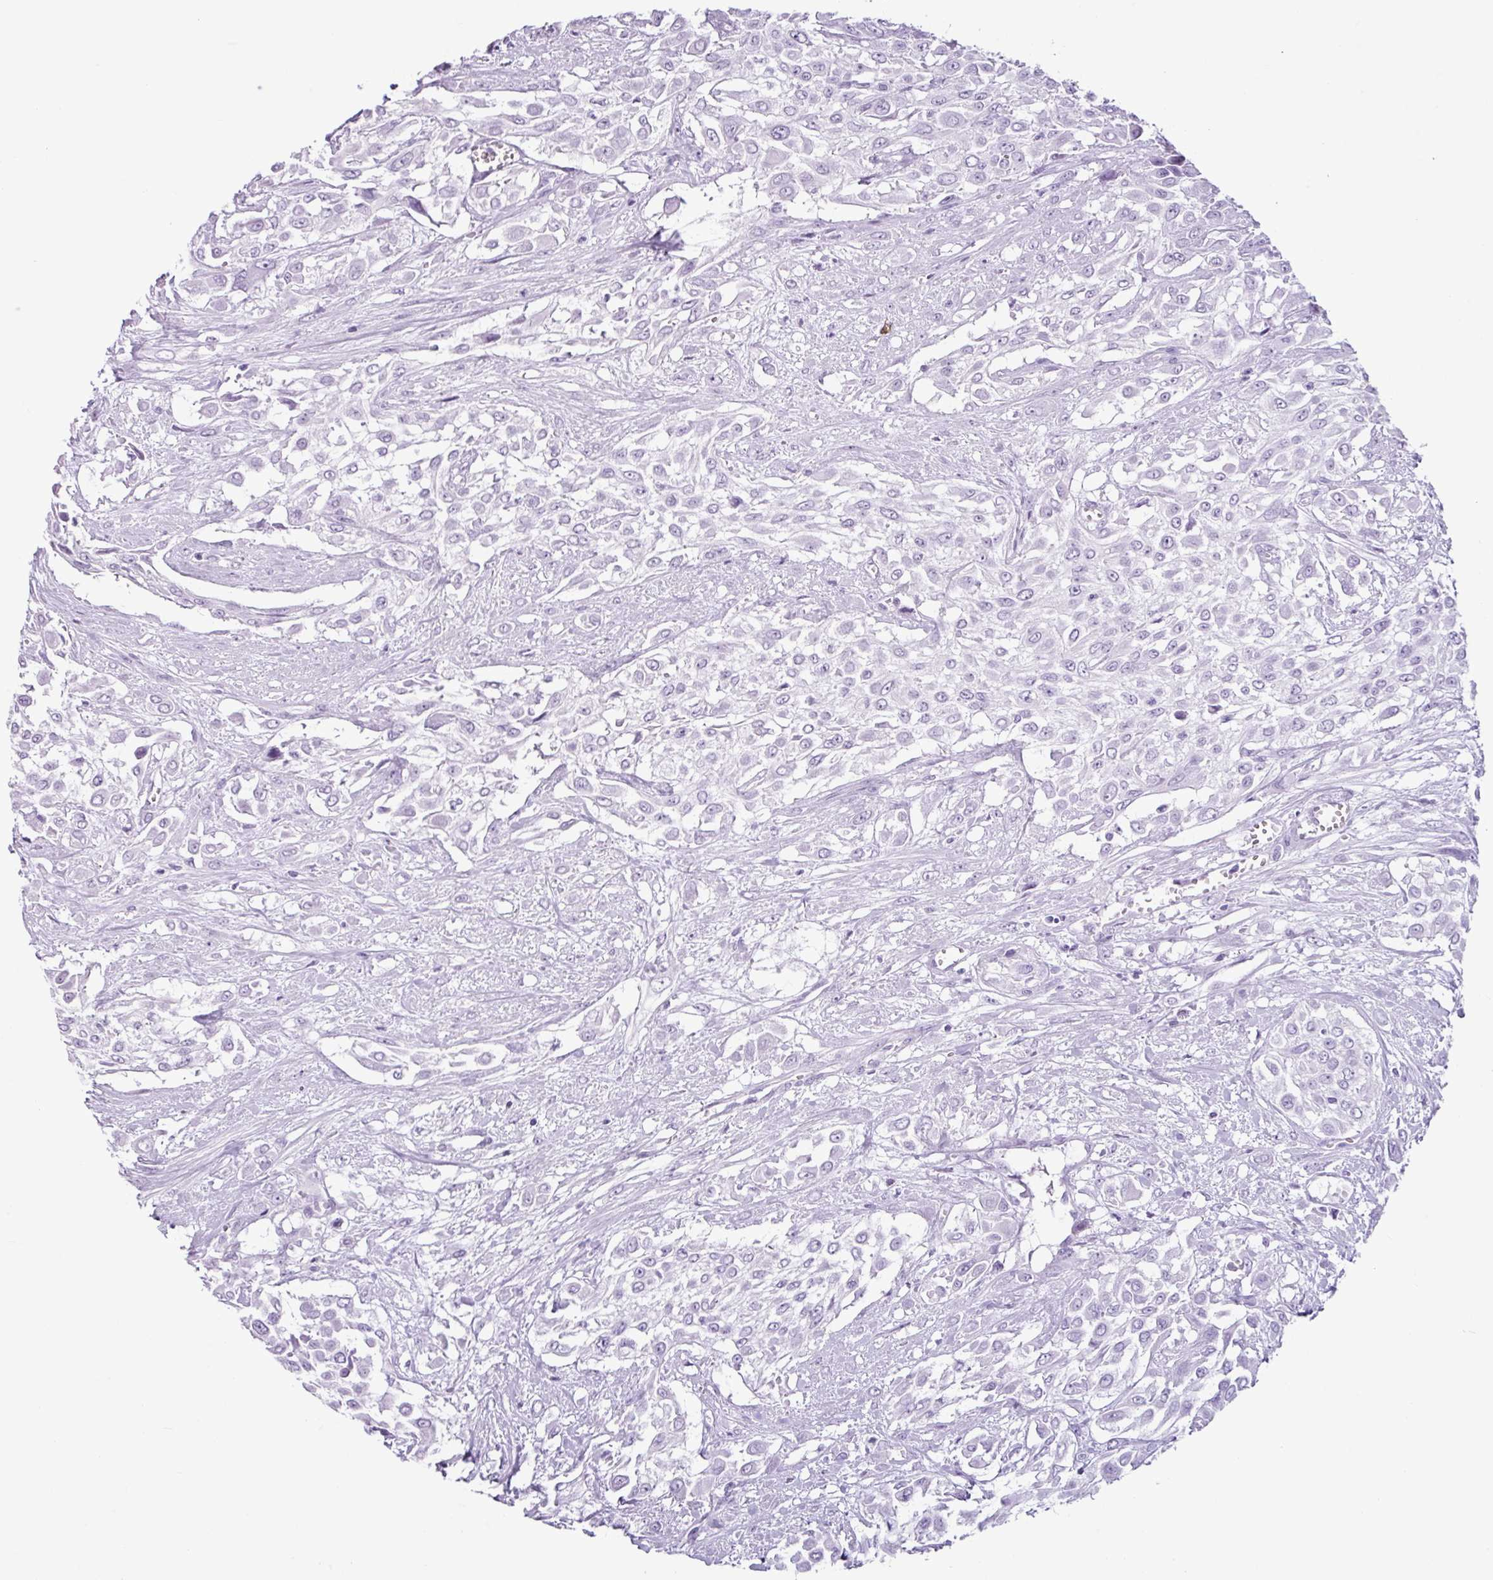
{"staining": {"intensity": "negative", "quantity": "none", "location": "none"}, "tissue": "urothelial cancer", "cell_type": "Tumor cells", "image_type": "cancer", "snomed": [{"axis": "morphology", "description": "Urothelial carcinoma, High grade"}, {"axis": "topography", "description": "Urinary bladder"}], "caption": "An IHC micrograph of urothelial carcinoma (high-grade) is shown. There is no staining in tumor cells of urothelial carcinoma (high-grade).", "gene": "SCT", "patient": {"sex": "male", "age": 57}}